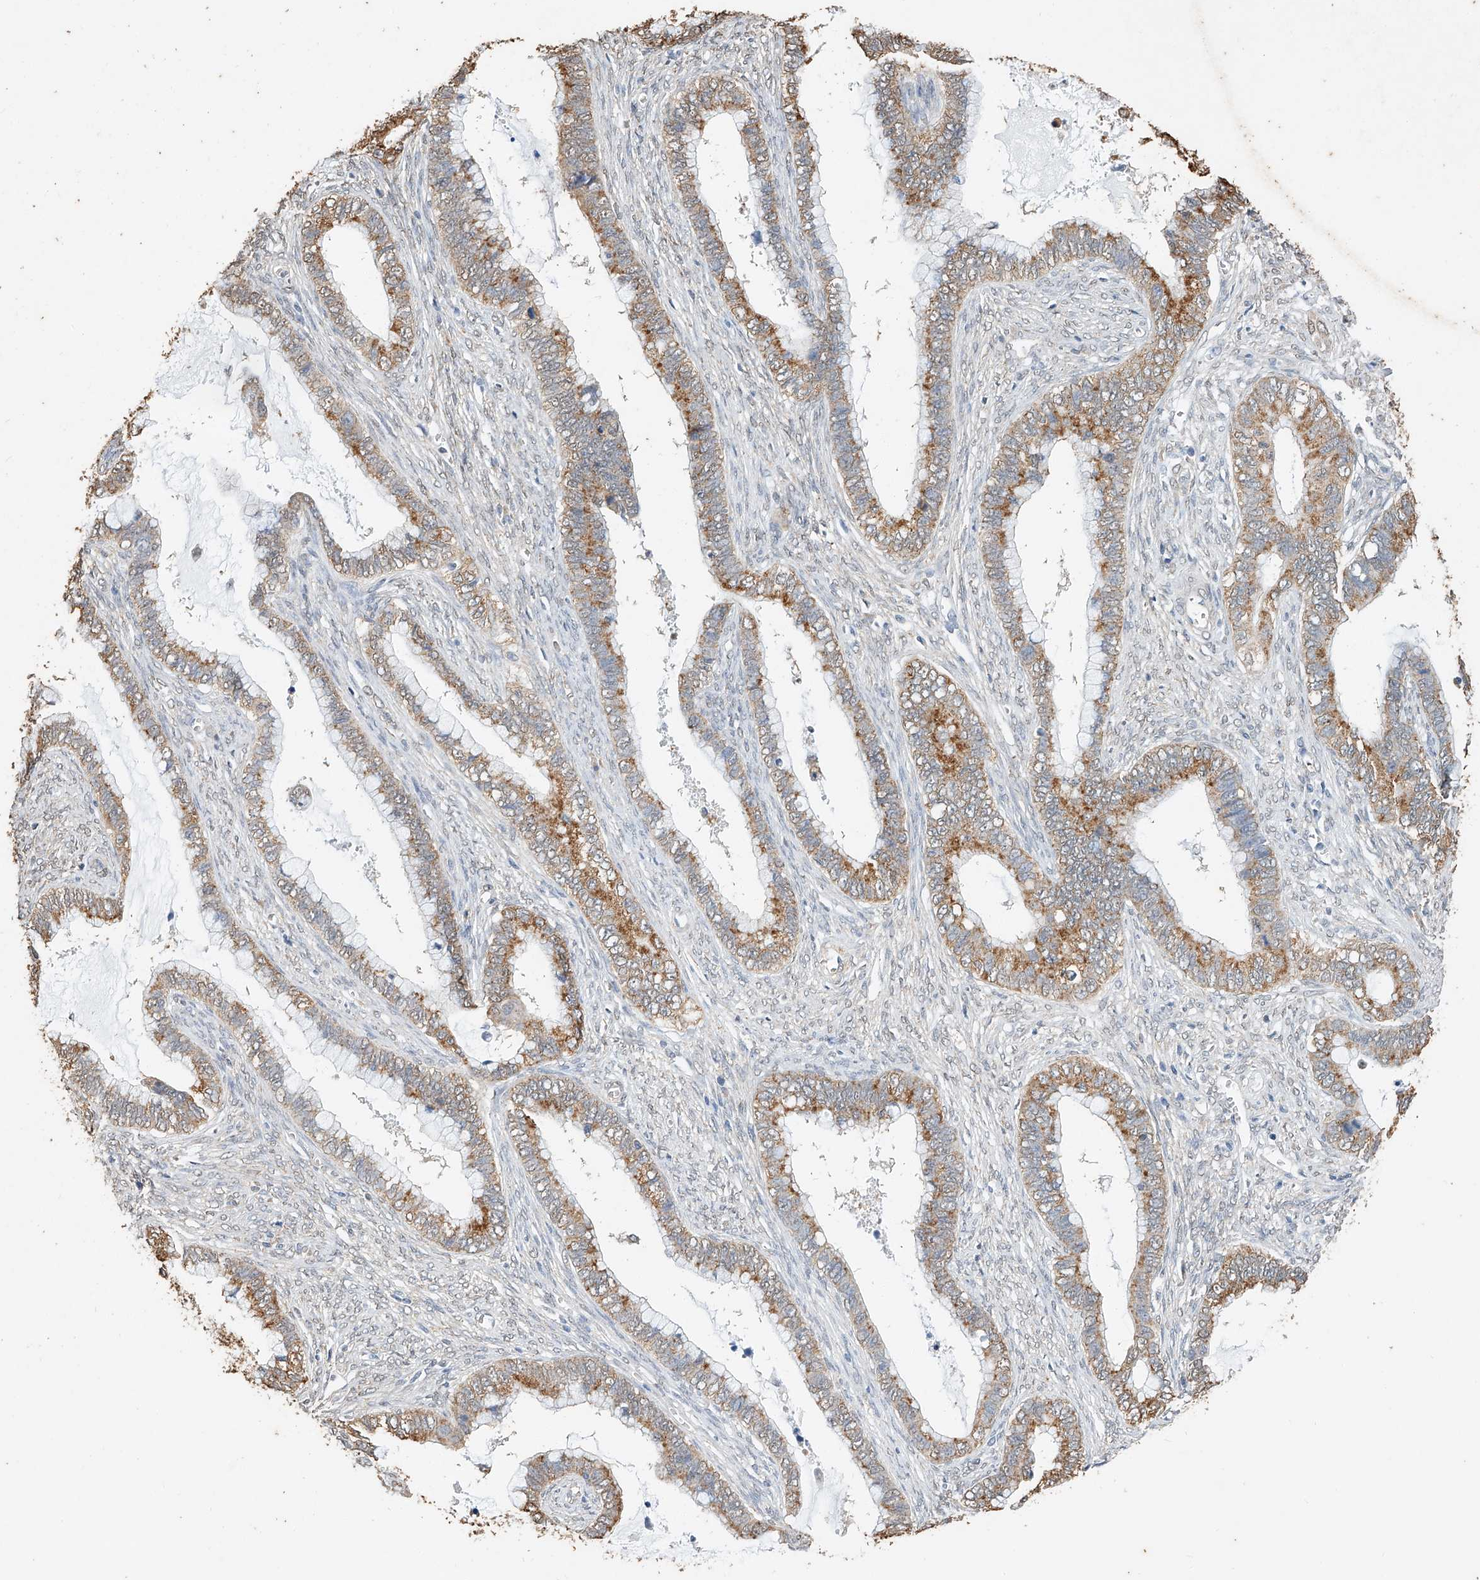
{"staining": {"intensity": "moderate", "quantity": ">75%", "location": "cytoplasmic/membranous"}, "tissue": "cervical cancer", "cell_type": "Tumor cells", "image_type": "cancer", "snomed": [{"axis": "morphology", "description": "Adenocarcinoma, NOS"}, {"axis": "topography", "description": "Cervix"}], "caption": "This histopathology image exhibits immunohistochemistry (IHC) staining of cervical adenocarcinoma, with medium moderate cytoplasmic/membranous positivity in about >75% of tumor cells.", "gene": "CERS4", "patient": {"sex": "female", "age": 44}}